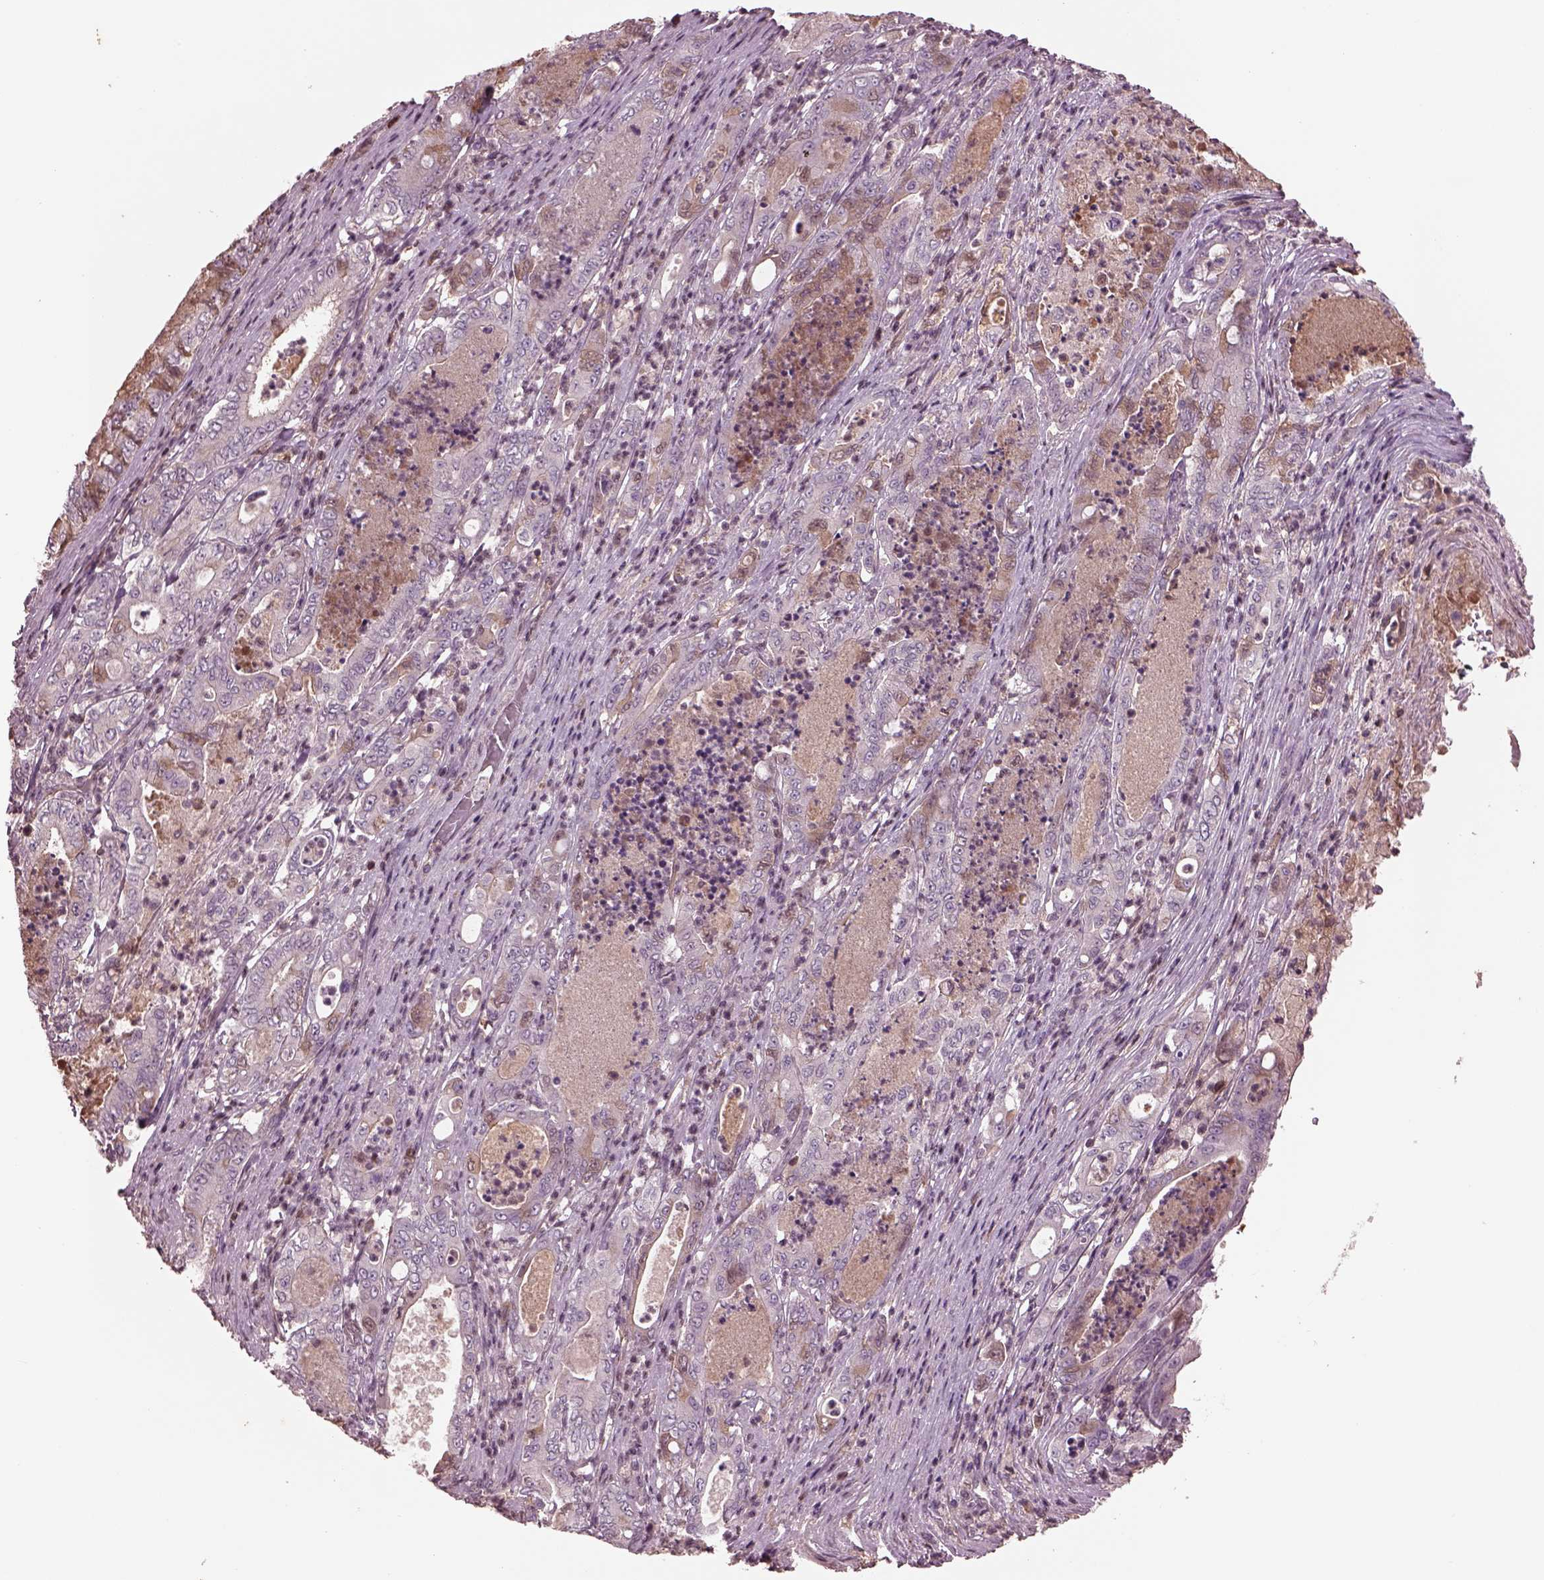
{"staining": {"intensity": "negative", "quantity": "none", "location": "none"}, "tissue": "pancreatic cancer", "cell_type": "Tumor cells", "image_type": "cancer", "snomed": [{"axis": "morphology", "description": "Adenocarcinoma, NOS"}, {"axis": "topography", "description": "Pancreas"}], "caption": "Immunohistochemistry (IHC) micrograph of neoplastic tissue: pancreatic adenocarcinoma stained with DAB (3,3'-diaminobenzidine) reveals no significant protein expression in tumor cells.", "gene": "PTX4", "patient": {"sex": "male", "age": 71}}